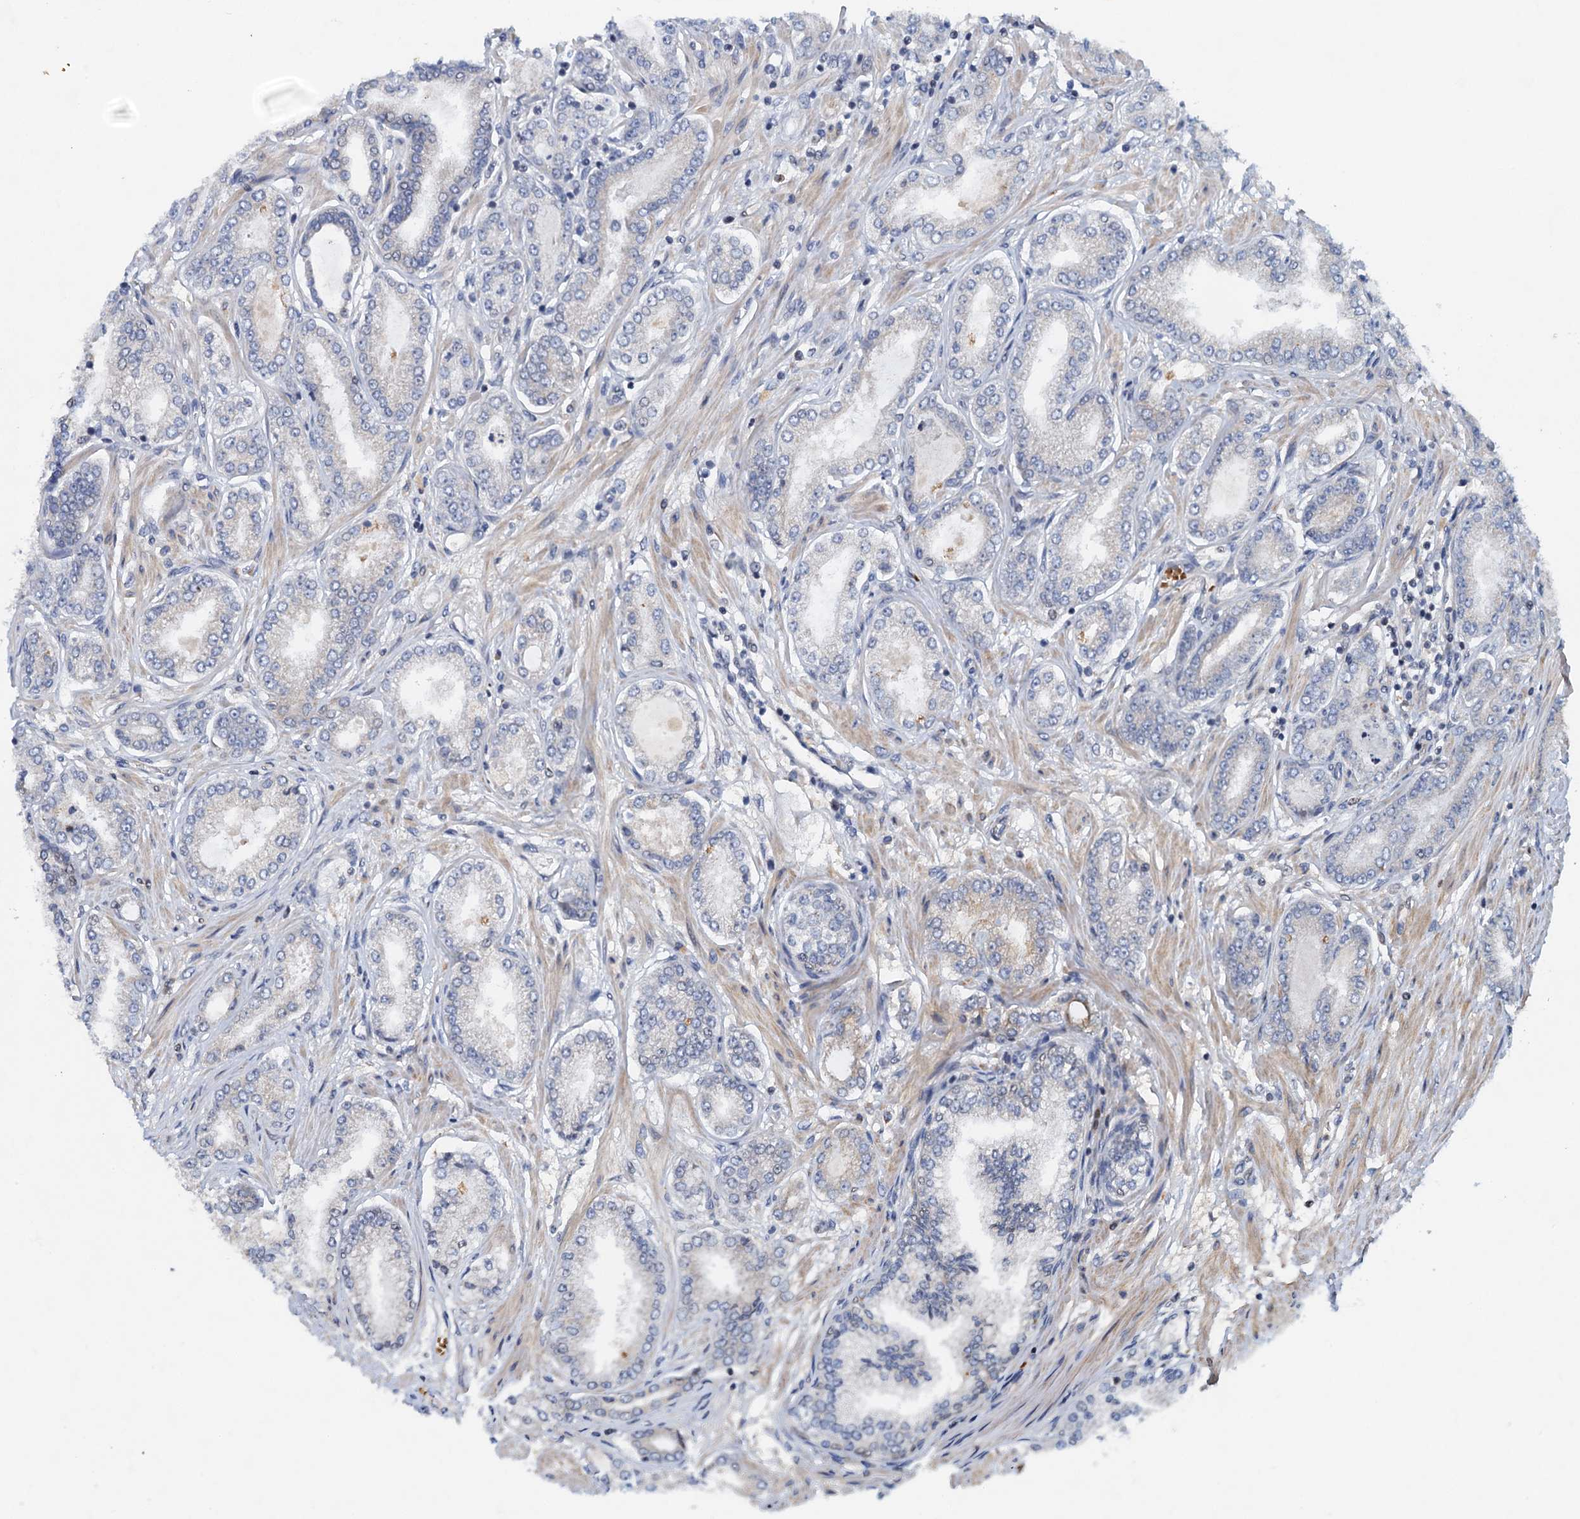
{"staining": {"intensity": "negative", "quantity": "none", "location": "none"}, "tissue": "prostate cancer", "cell_type": "Tumor cells", "image_type": "cancer", "snomed": [{"axis": "morphology", "description": "Adenocarcinoma, Low grade"}, {"axis": "topography", "description": "Prostate"}], "caption": "Prostate cancer was stained to show a protein in brown. There is no significant expression in tumor cells. (IHC, brightfield microscopy, high magnification).", "gene": "NBEA", "patient": {"sex": "male", "age": 63}}